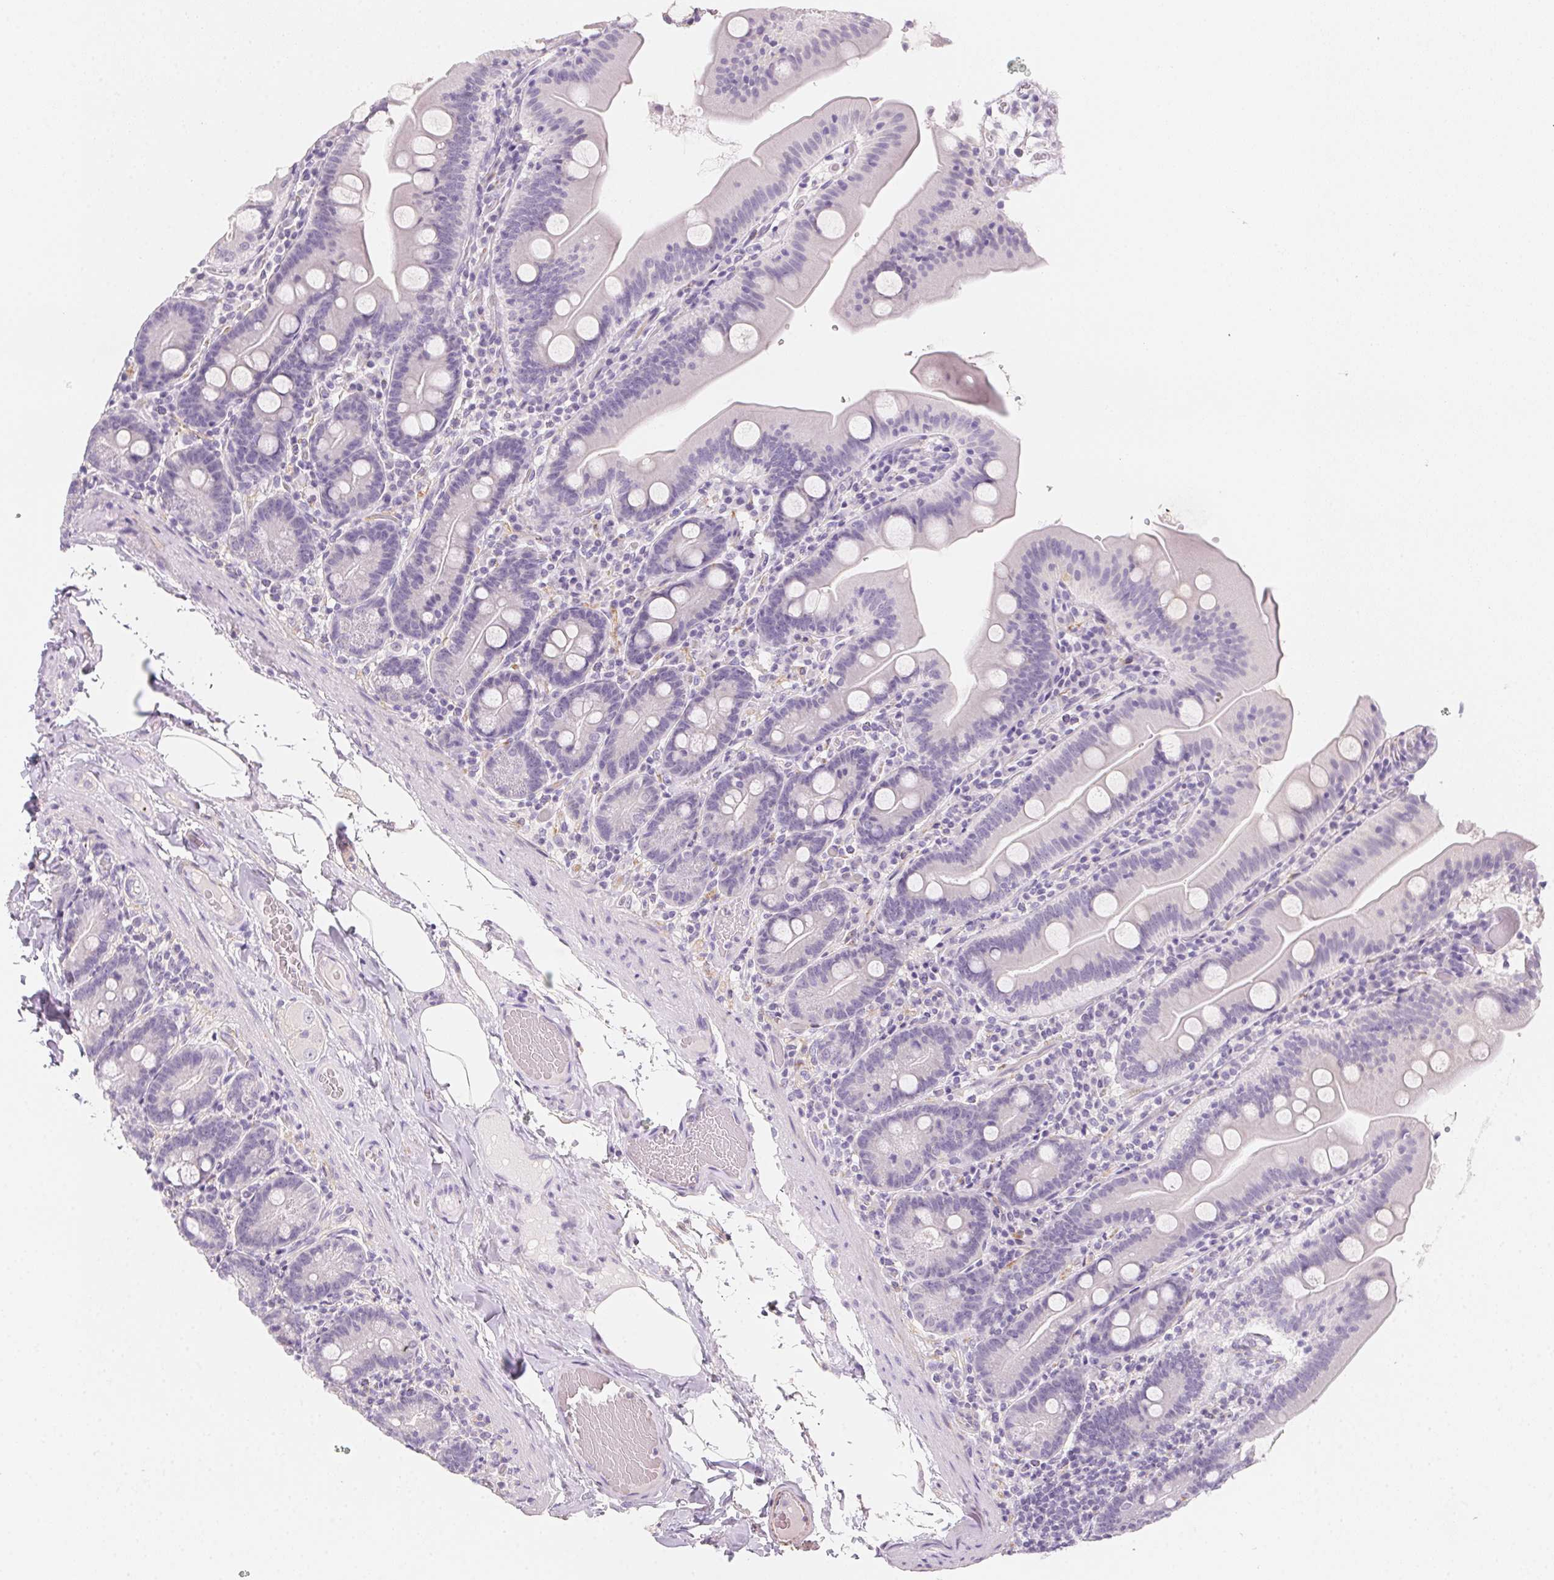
{"staining": {"intensity": "negative", "quantity": "none", "location": "none"}, "tissue": "small intestine", "cell_type": "Glandular cells", "image_type": "normal", "snomed": [{"axis": "morphology", "description": "Normal tissue, NOS"}, {"axis": "topography", "description": "Small intestine"}], "caption": "Immunohistochemical staining of benign human small intestine demonstrates no significant staining in glandular cells. (DAB immunohistochemistry with hematoxylin counter stain).", "gene": "MYL4", "patient": {"sex": "male", "age": 37}}